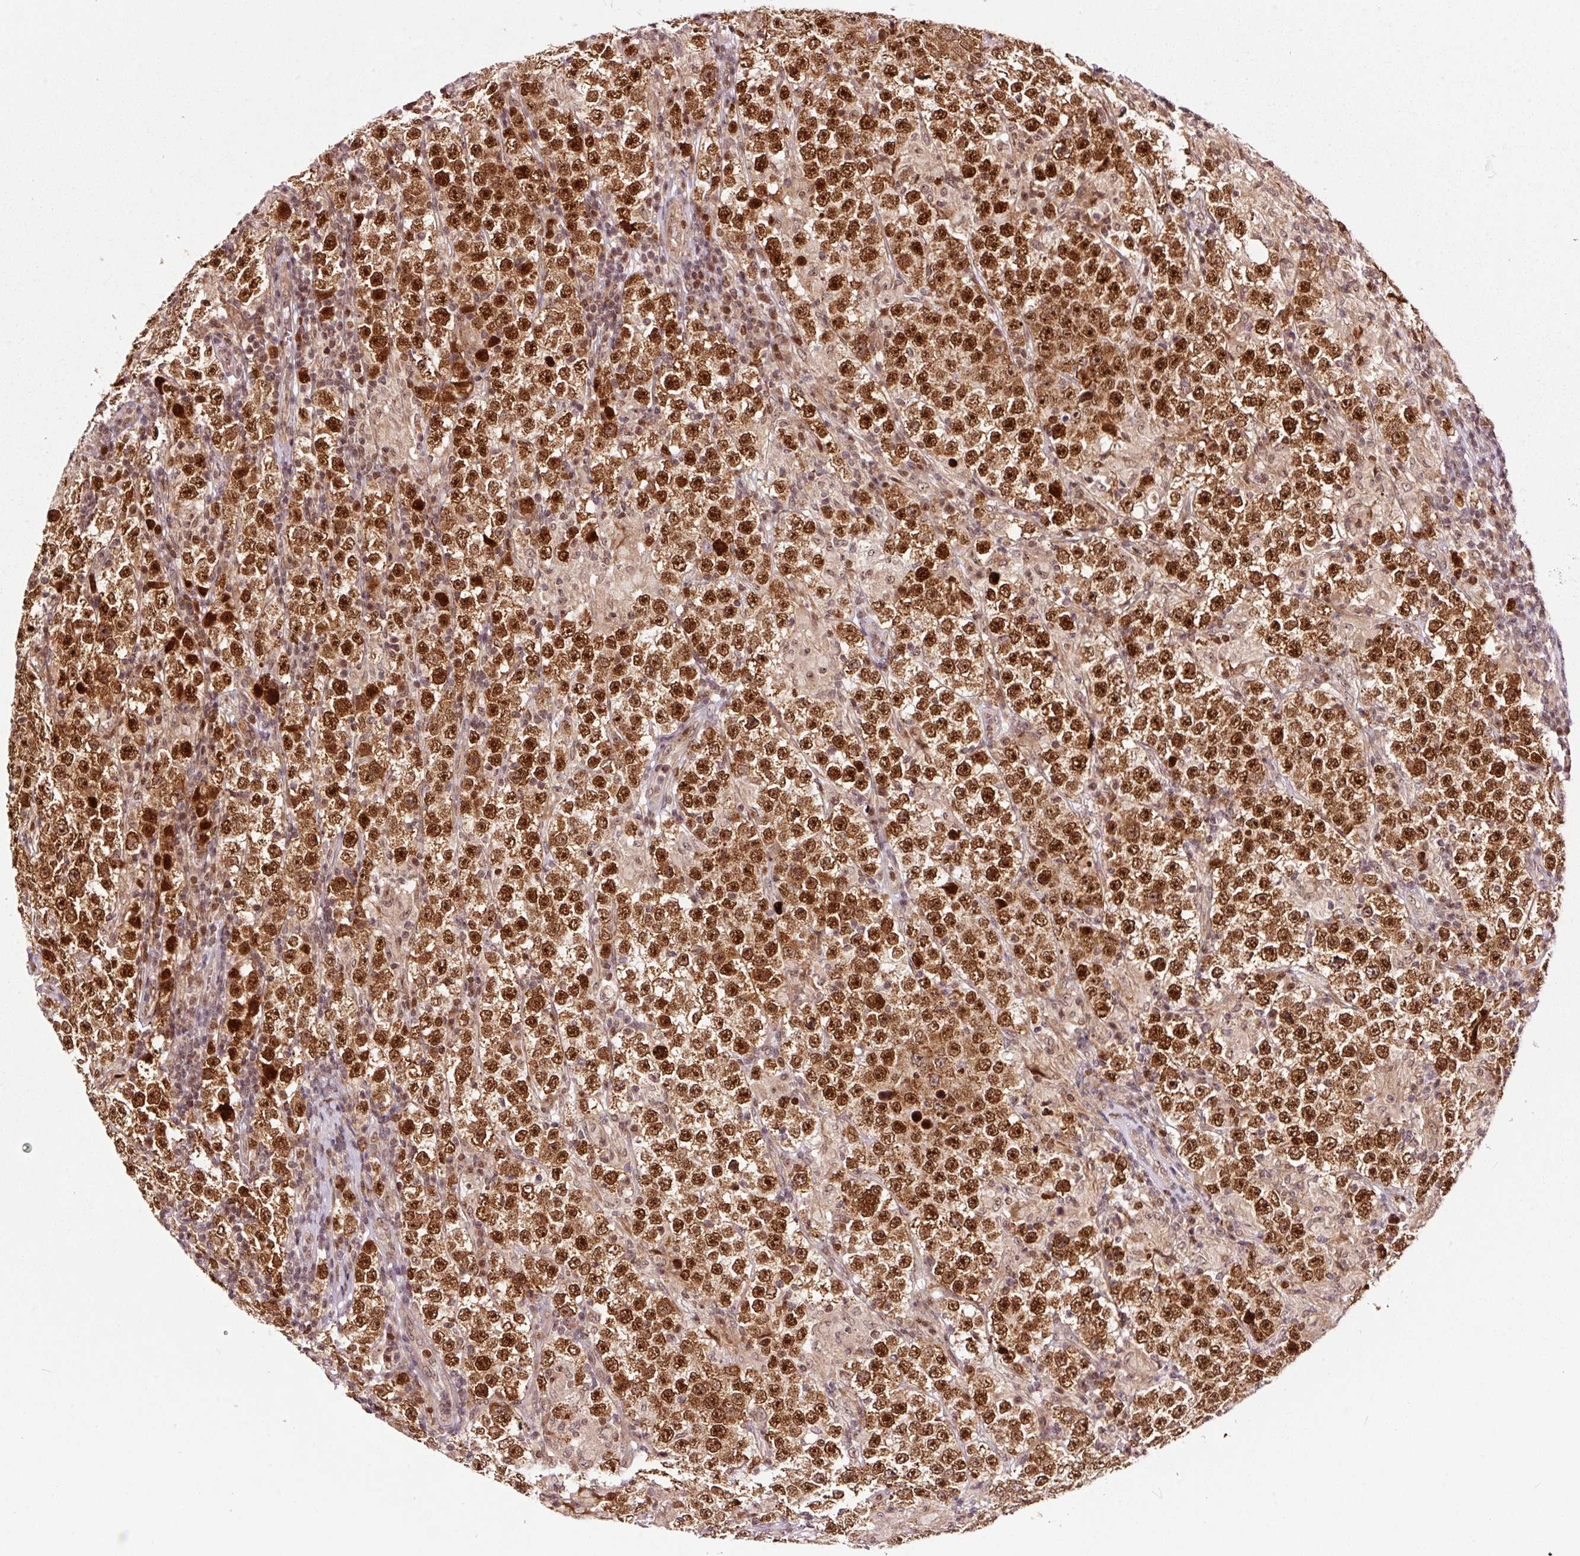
{"staining": {"intensity": "strong", "quantity": ">75%", "location": "cytoplasmic/membranous,nuclear"}, "tissue": "testis cancer", "cell_type": "Tumor cells", "image_type": "cancer", "snomed": [{"axis": "morphology", "description": "Normal tissue, NOS"}, {"axis": "morphology", "description": "Urothelial carcinoma, High grade"}, {"axis": "morphology", "description": "Seminoma, NOS"}, {"axis": "morphology", "description": "Carcinoma, Embryonal, NOS"}, {"axis": "topography", "description": "Urinary bladder"}, {"axis": "topography", "description": "Testis"}], "caption": "This image shows immunohistochemistry (IHC) staining of testis cancer, with high strong cytoplasmic/membranous and nuclear staining in about >75% of tumor cells.", "gene": "RFC4", "patient": {"sex": "male", "age": 41}}